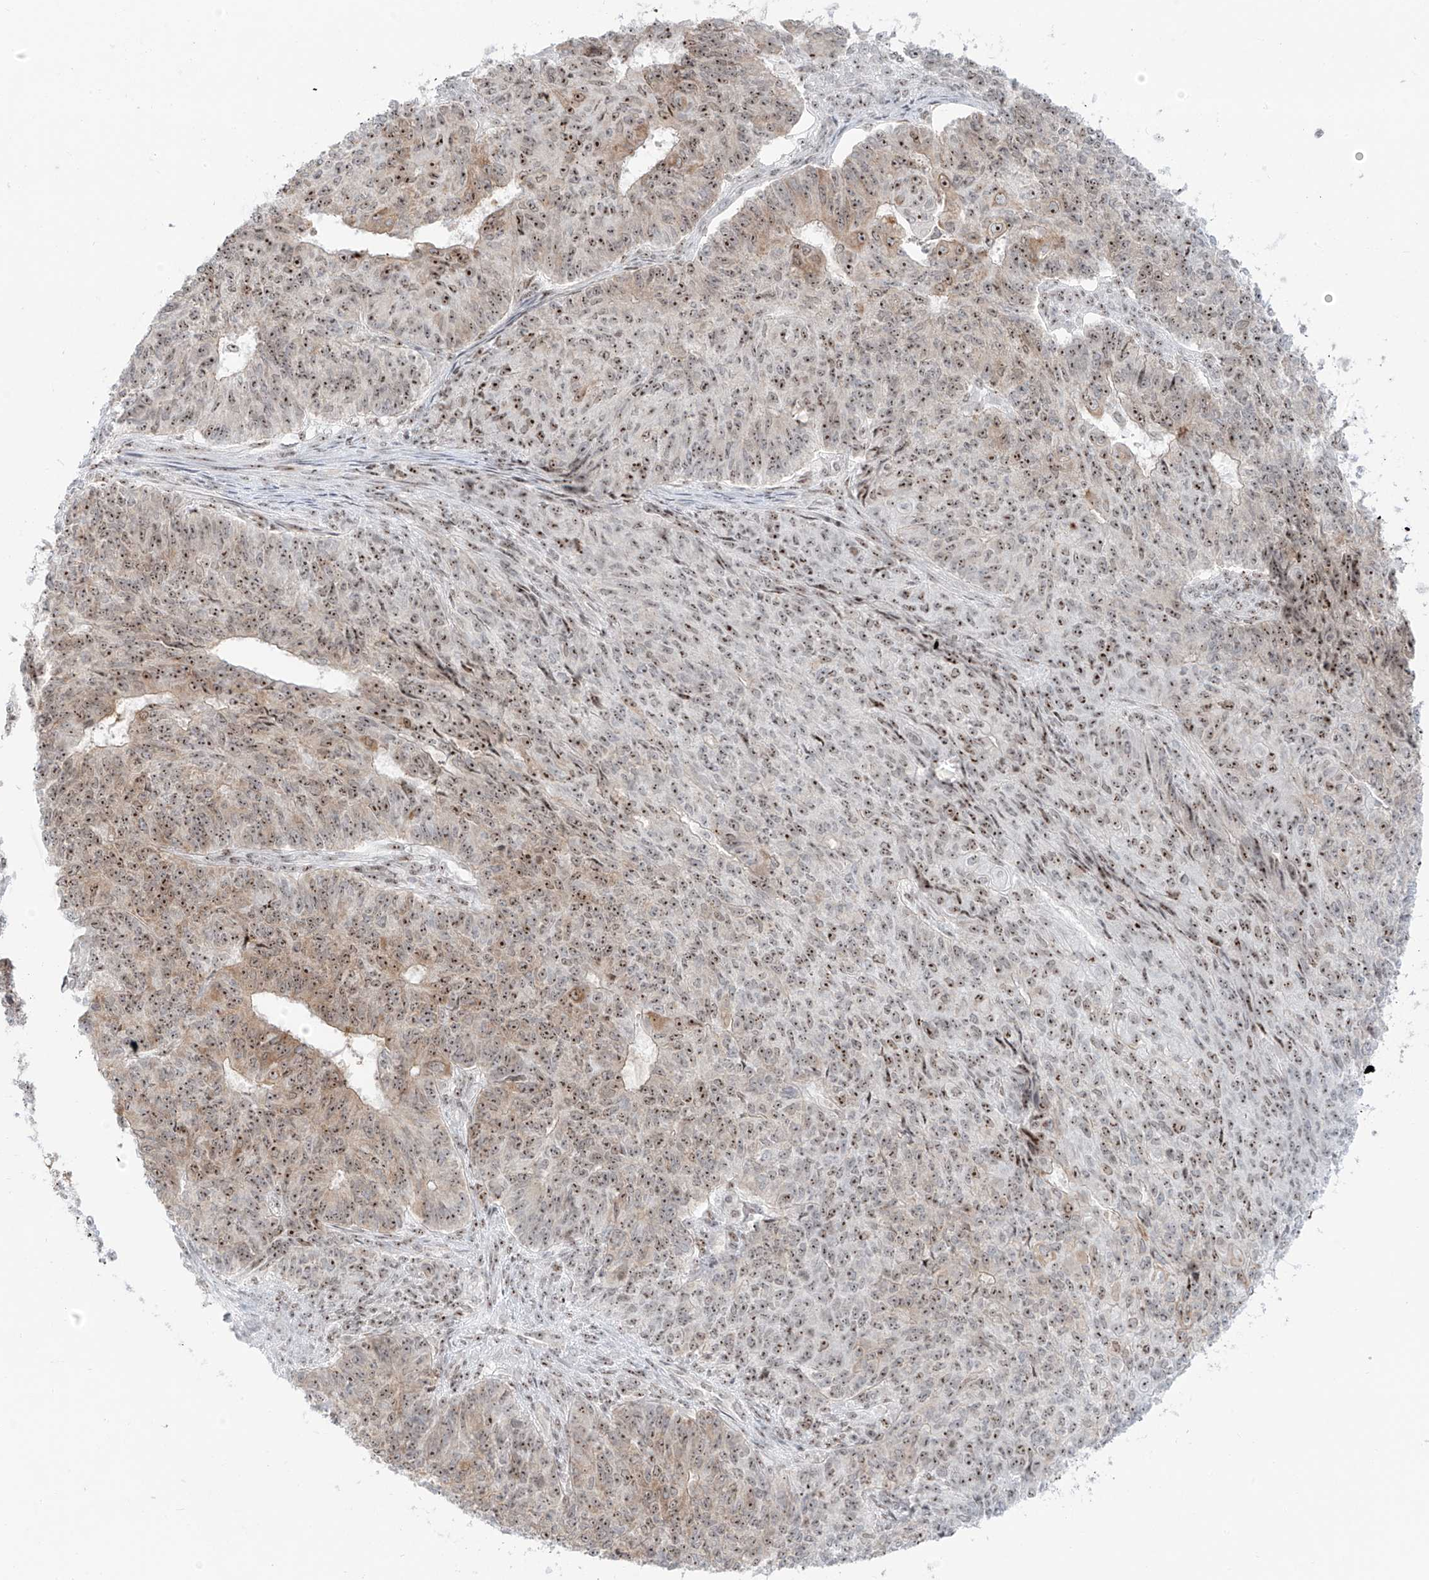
{"staining": {"intensity": "moderate", "quantity": ">75%", "location": "cytoplasmic/membranous,nuclear"}, "tissue": "endometrial cancer", "cell_type": "Tumor cells", "image_type": "cancer", "snomed": [{"axis": "morphology", "description": "Adenocarcinoma, NOS"}, {"axis": "topography", "description": "Endometrium"}], "caption": "Immunohistochemistry (DAB) staining of endometrial cancer exhibits moderate cytoplasmic/membranous and nuclear protein staining in about >75% of tumor cells.", "gene": "ZNF512", "patient": {"sex": "female", "age": 32}}